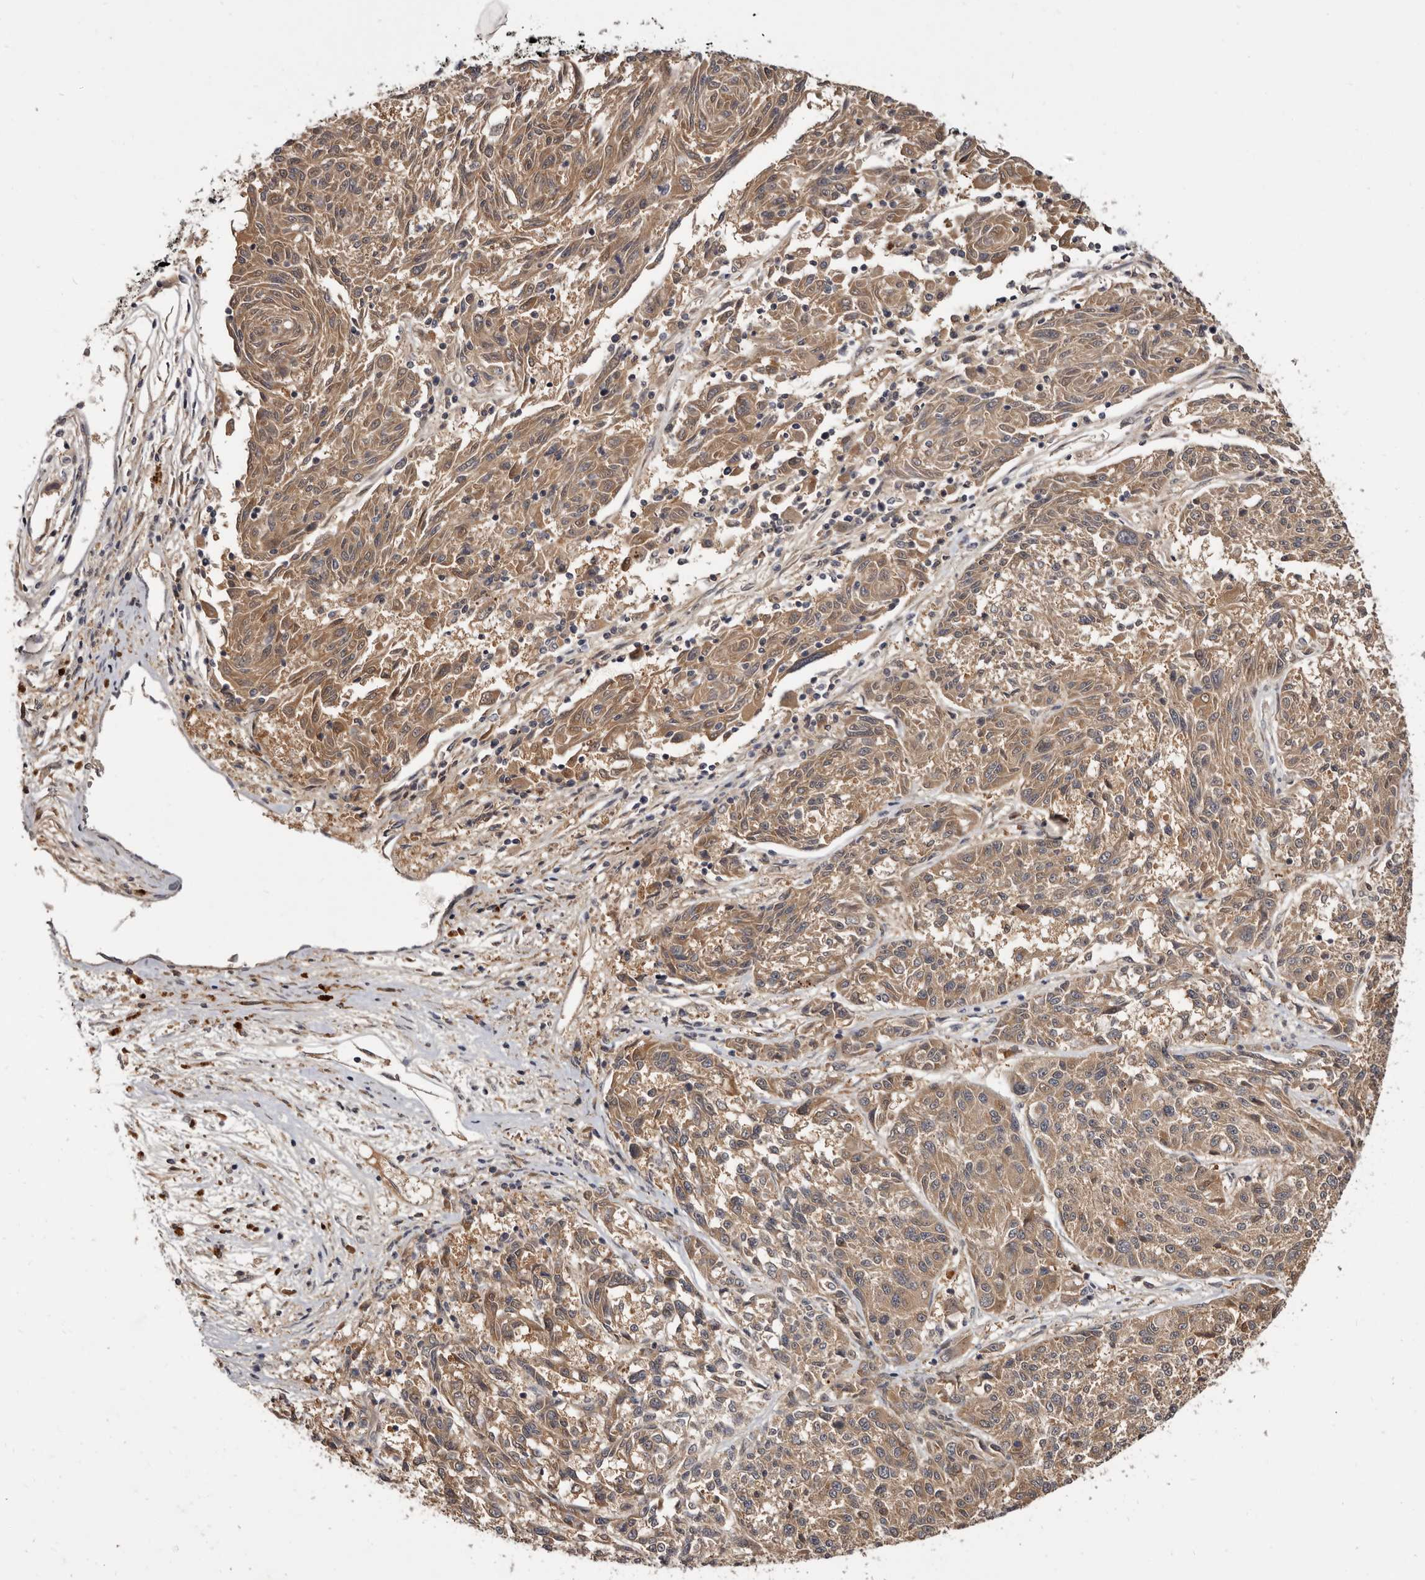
{"staining": {"intensity": "moderate", "quantity": ">75%", "location": "cytoplasmic/membranous"}, "tissue": "melanoma", "cell_type": "Tumor cells", "image_type": "cancer", "snomed": [{"axis": "morphology", "description": "Malignant melanoma, NOS"}, {"axis": "topography", "description": "Skin"}], "caption": "High-magnification brightfield microscopy of melanoma stained with DAB (3,3'-diaminobenzidine) (brown) and counterstained with hematoxylin (blue). tumor cells exhibit moderate cytoplasmic/membranous expression is present in about>75% of cells.", "gene": "INAVA", "patient": {"sex": "male", "age": 53}}